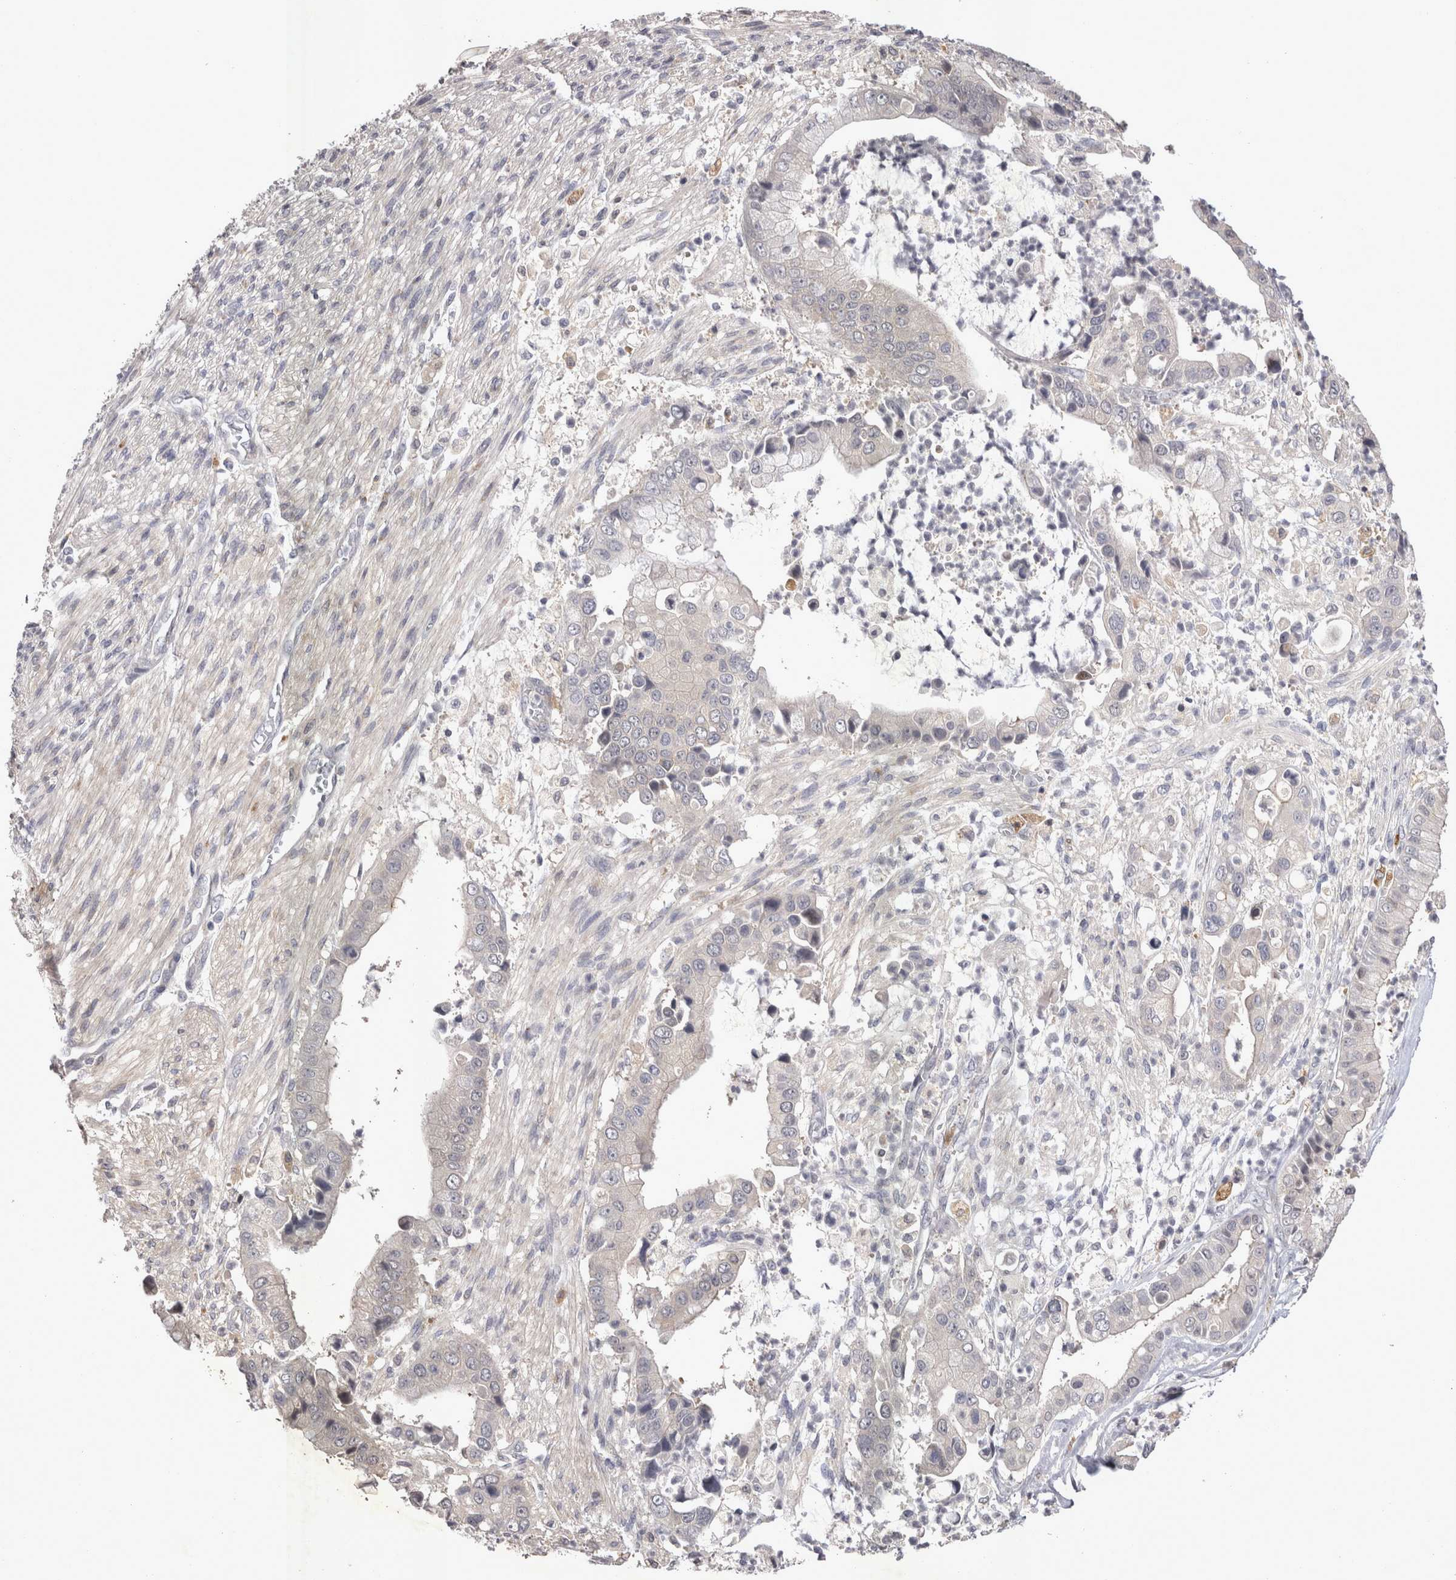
{"staining": {"intensity": "negative", "quantity": "none", "location": "none"}, "tissue": "liver cancer", "cell_type": "Tumor cells", "image_type": "cancer", "snomed": [{"axis": "morphology", "description": "Cholangiocarcinoma"}, {"axis": "topography", "description": "Liver"}], "caption": "DAB (3,3'-diaminobenzidine) immunohistochemical staining of human liver cholangiocarcinoma reveals no significant expression in tumor cells. (Immunohistochemistry (ihc), brightfield microscopy, high magnification).", "gene": "CTBS", "patient": {"sex": "female", "age": 54}}